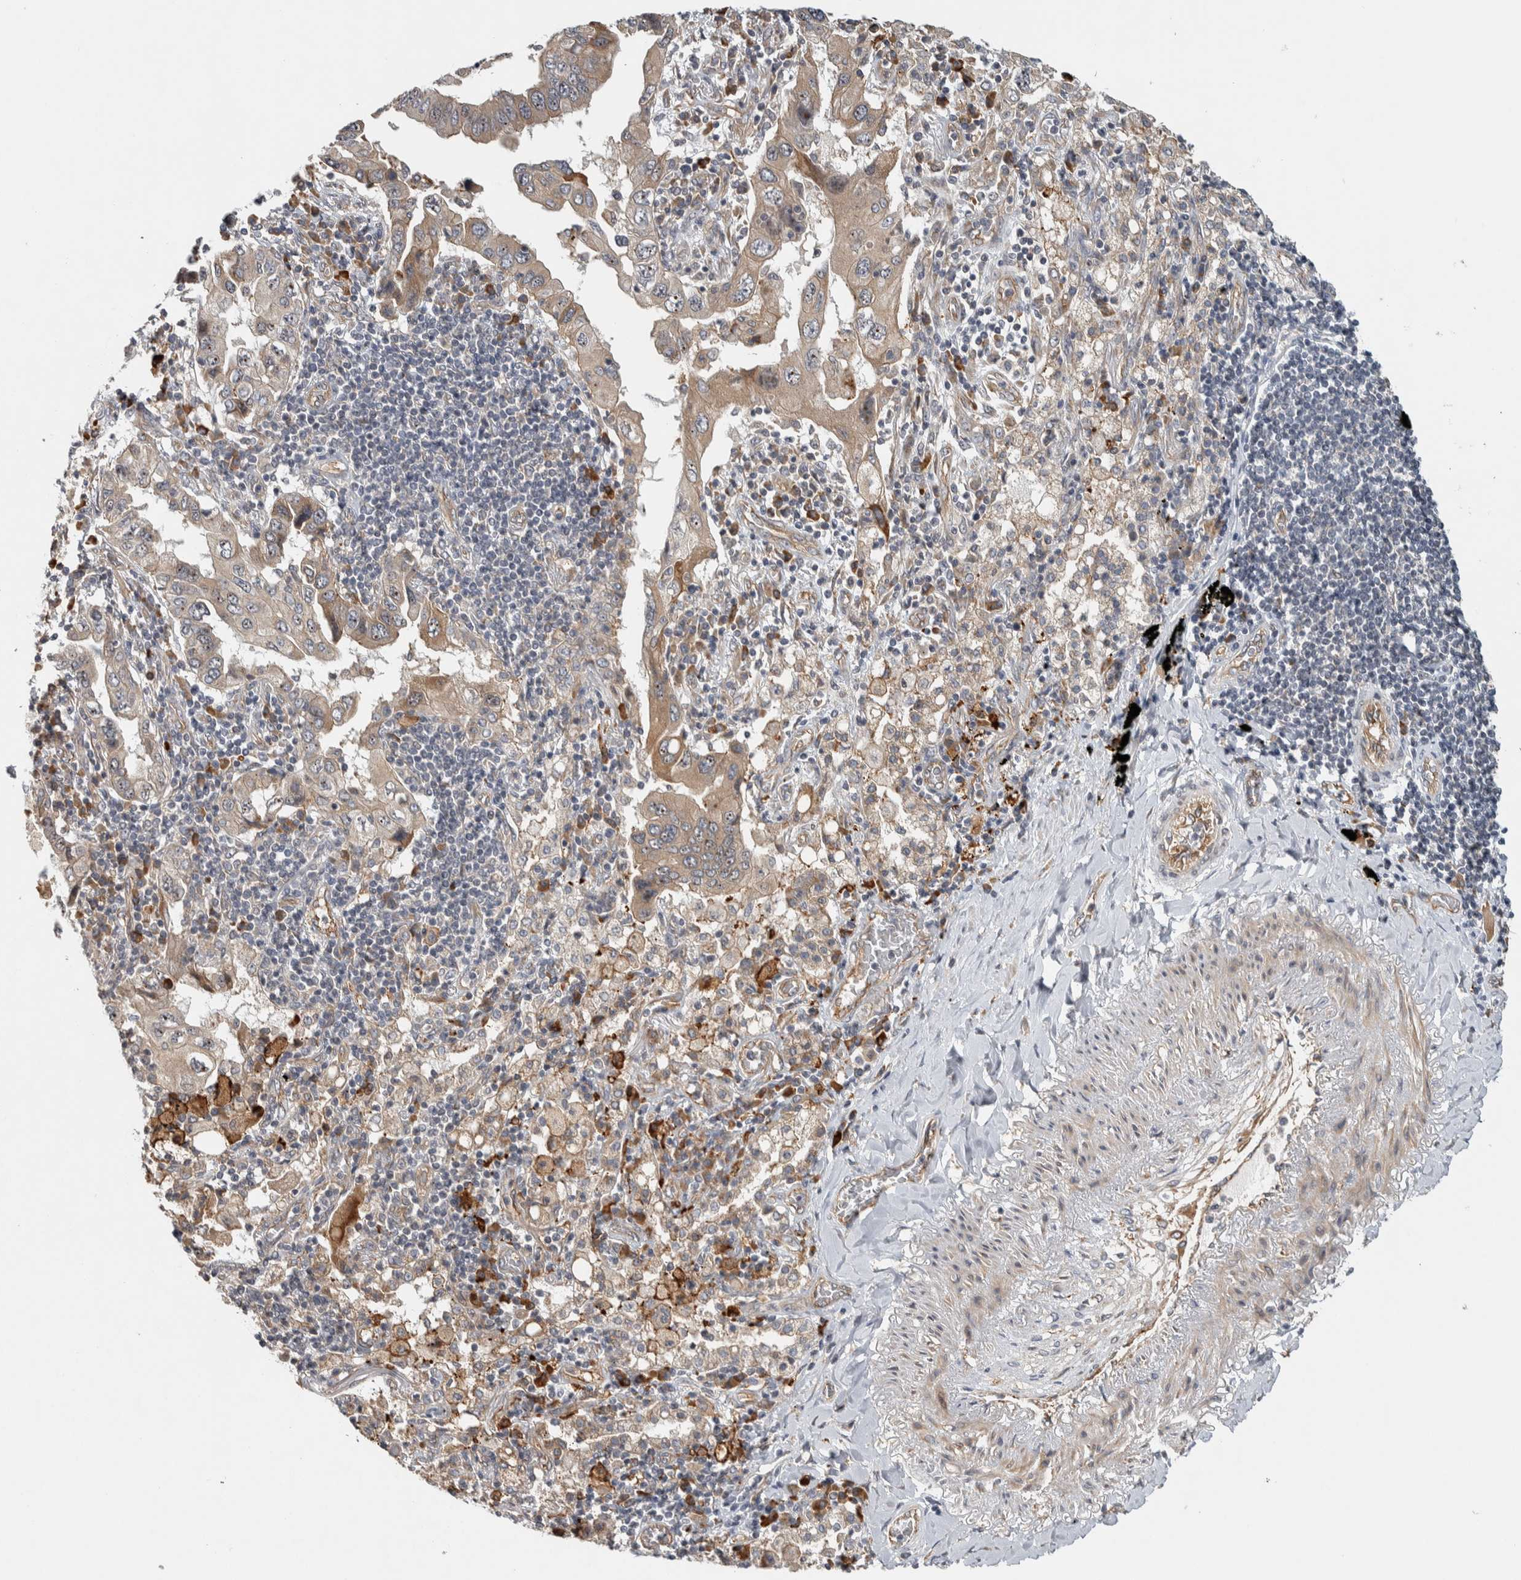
{"staining": {"intensity": "weak", "quantity": "25%-75%", "location": "cytoplasmic/membranous,nuclear"}, "tissue": "lung cancer", "cell_type": "Tumor cells", "image_type": "cancer", "snomed": [{"axis": "morphology", "description": "Adenocarcinoma, NOS"}, {"axis": "topography", "description": "Lung"}], "caption": "Weak cytoplasmic/membranous and nuclear protein staining is seen in approximately 25%-75% of tumor cells in adenocarcinoma (lung).", "gene": "TBC1D31", "patient": {"sex": "female", "age": 65}}